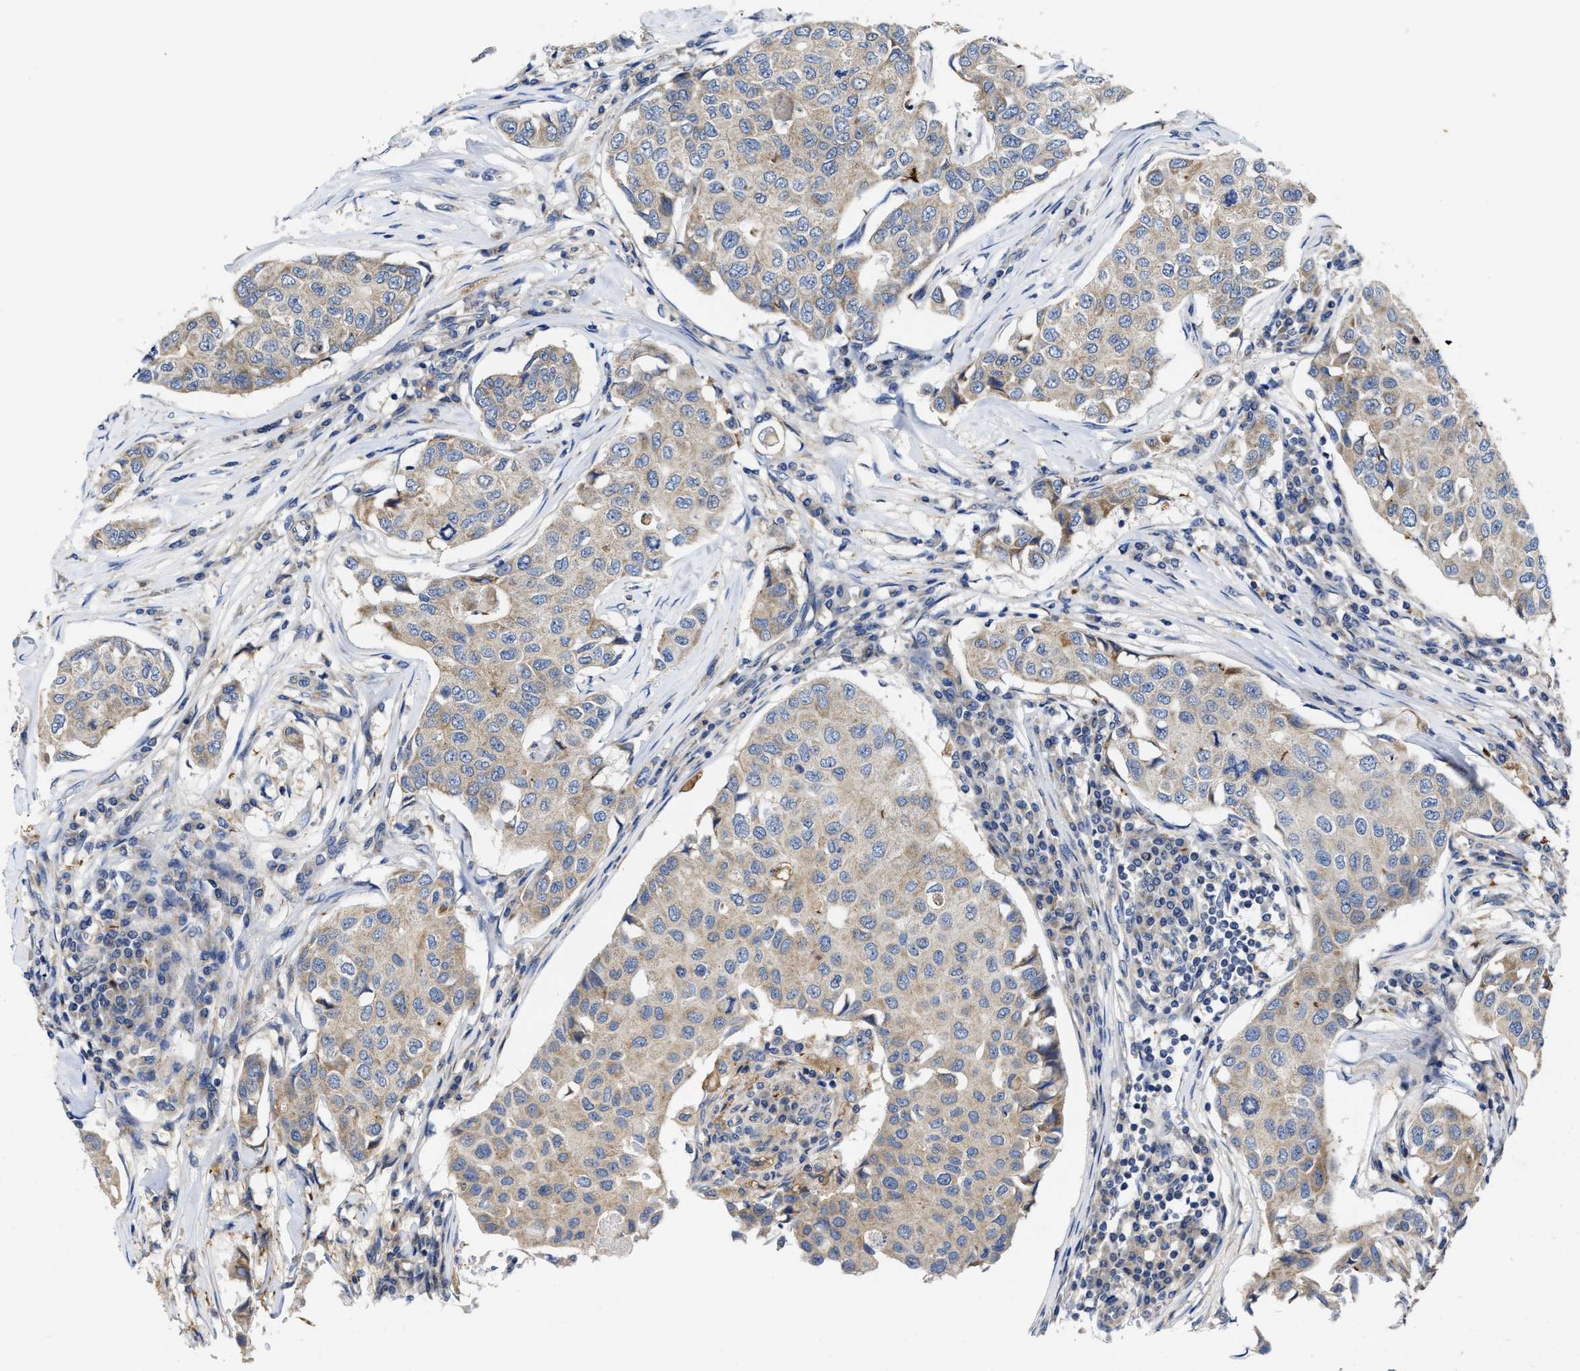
{"staining": {"intensity": "weak", "quantity": ">75%", "location": "cytoplasmic/membranous"}, "tissue": "breast cancer", "cell_type": "Tumor cells", "image_type": "cancer", "snomed": [{"axis": "morphology", "description": "Duct carcinoma"}, {"axis": "topography", "description": "Breast"}], "caption": "Human invasive ductal carcinoma (breast) stained with a brown dye displays weak cytoplasmic/membranous positive expression in about >75% of tumor cells.", "gene": "EFNA4", "patient": {"sex": "female", "age": 80}}